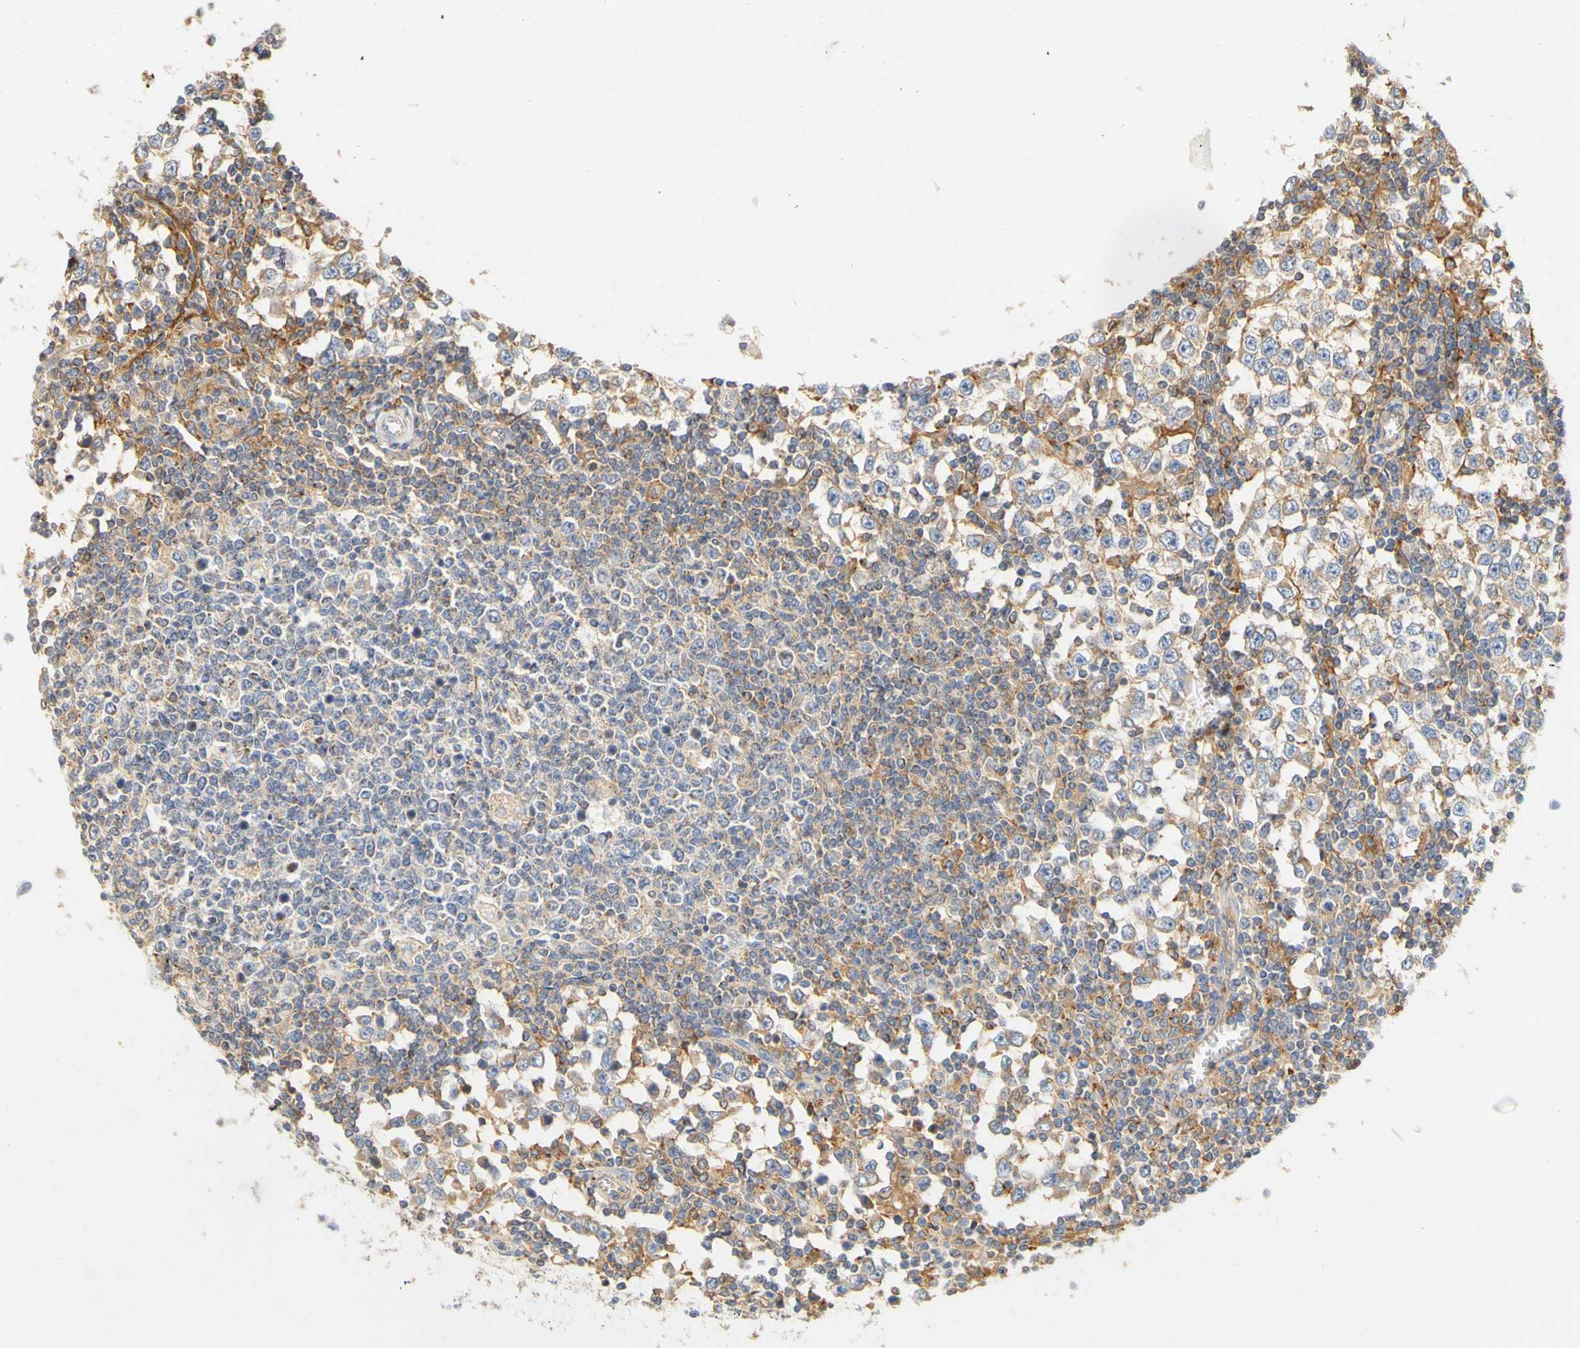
{"staining": {"intensity": "weak", "quantity": "<25%", "location": "cytoplasmic/membranous"}, "tissue": "testis cancer", "cell_type": "Tumor cells", "image_type": "cancer", "snomed": [{"axis": "morphology", "description": "Seminoma, NOS"}, {"axis": "topography", "description": "Testis"}], "caption": "The immunohistochemistry histopathology image has no significant expression in tumor cells of seminoma (testis) tissue. (Immunohistochemistry, brightfield microscopy, high magnification).", "gene": "PCDH7", "patient": {"sex": "male", "age": 65}}